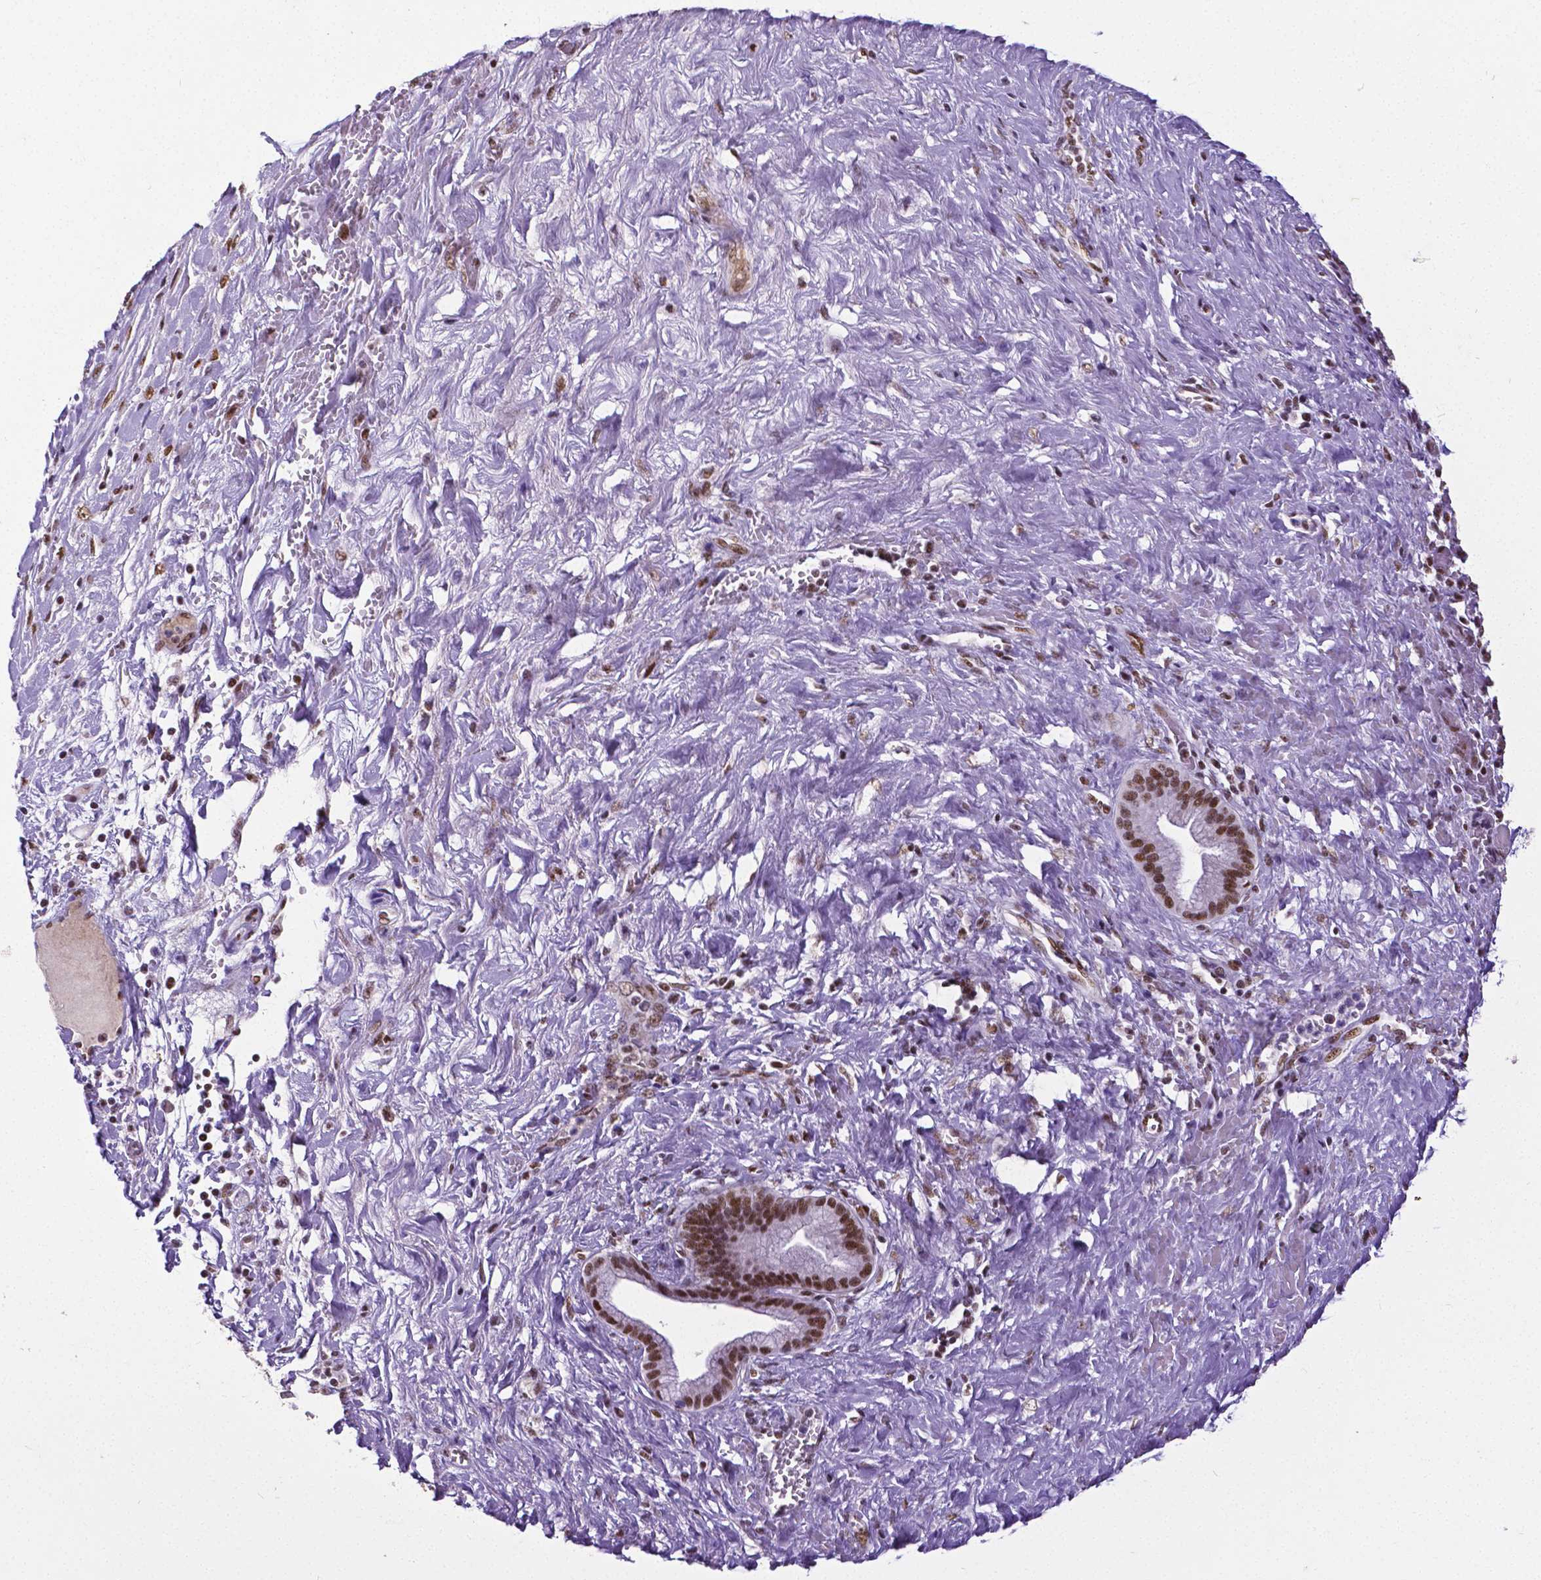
{"staining": {"intensity": "moderate", "quantity": ">75%", "location": "nuclear"}, "tissue": "pancreatic cancer", "cell_type": "Tumor cells", "image_type": "cancer", "snomed": [{"axis": "morphology", "description": "Adenocarcinoma, NOS"}, {"axis": "topography", "description": "Pancreas"}], "caption": "Immunohistochemistry of human pancreatic cancer (adenocarcinoma) displays medium levels of moderate nuclear expression in approximately >75% of tumor cells. (brown staining indicates protein expression, while blue staining denotes nuclei).", "gene": "REST", "patient": {"sex": "male", "age": 44}}